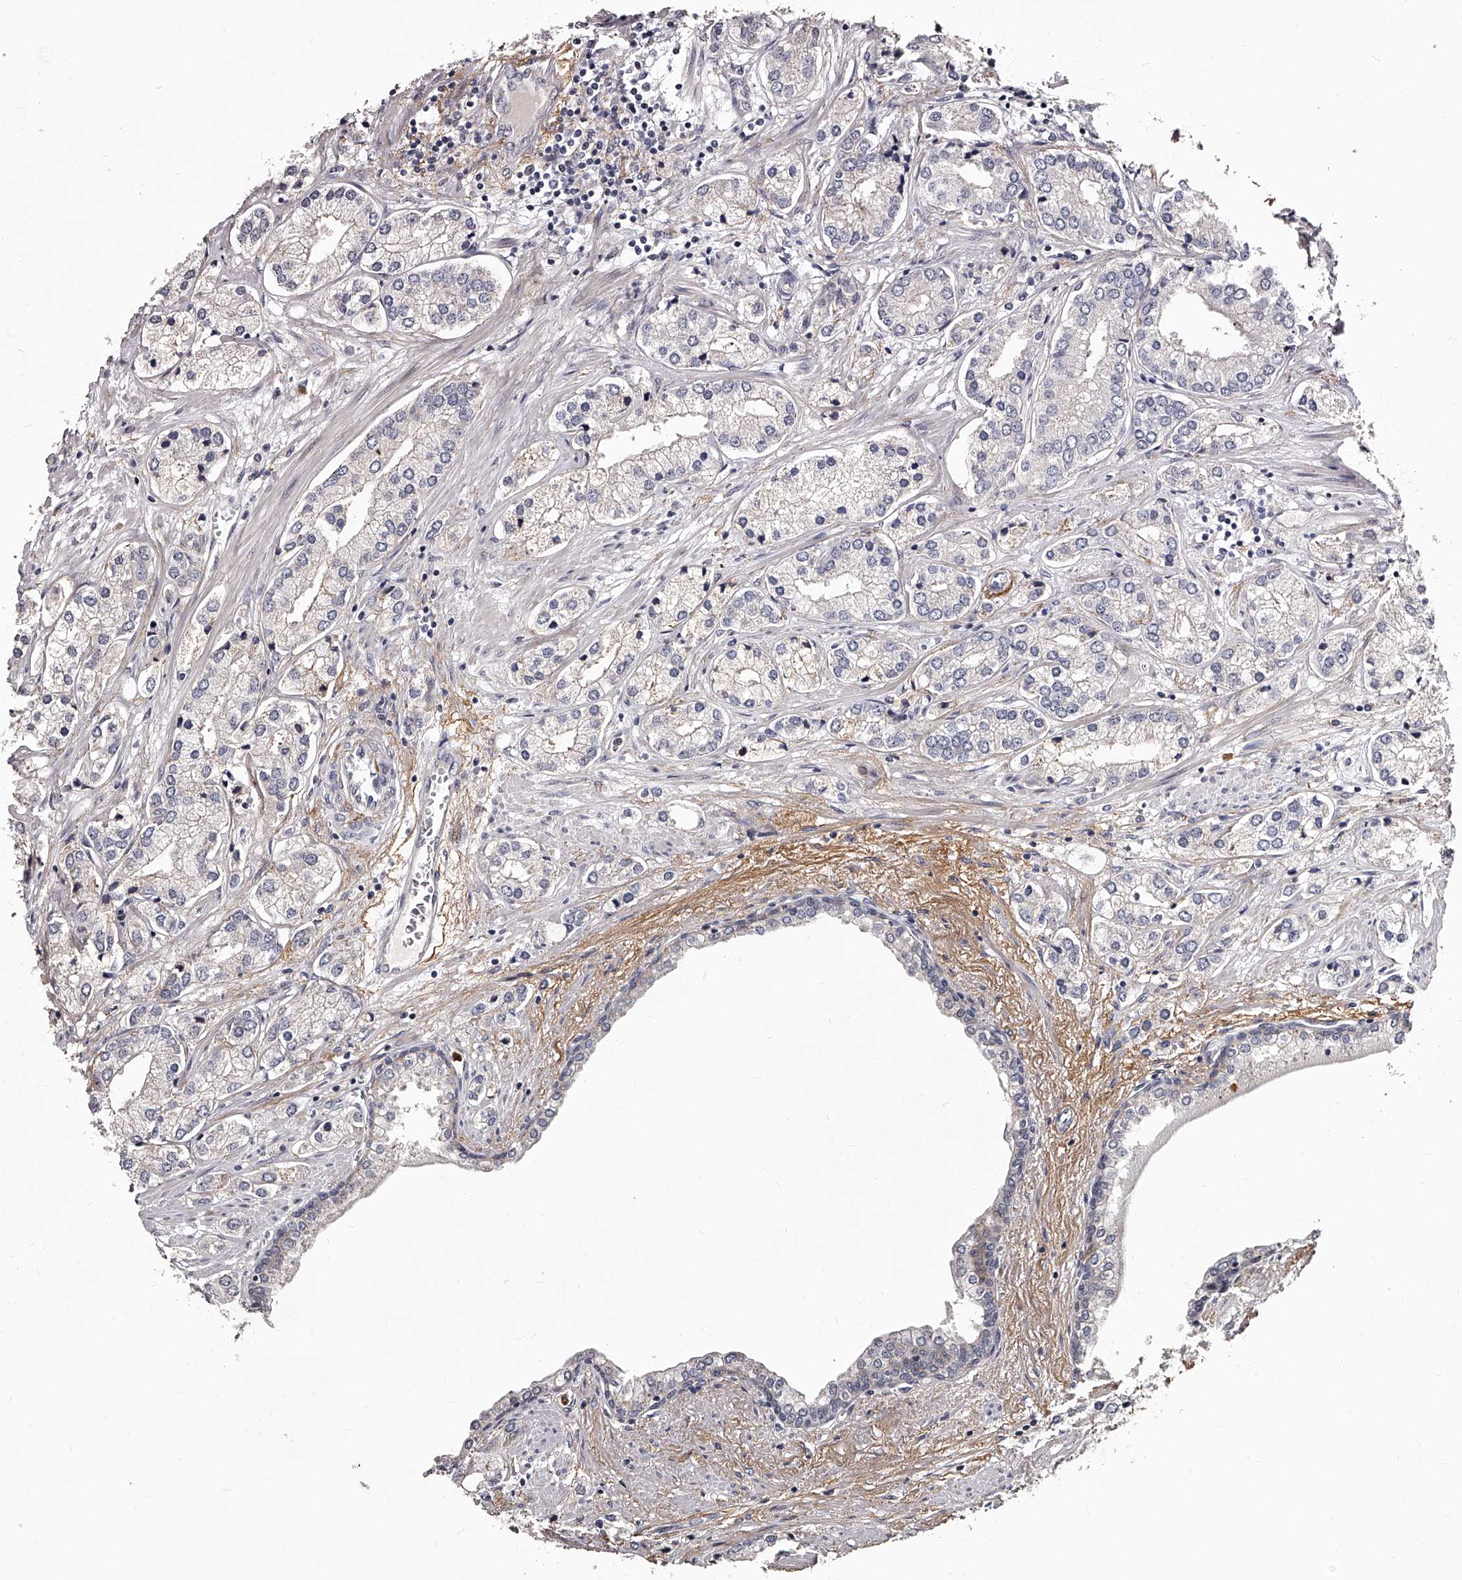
{"staining": {"intensity": "negative", "quantity": "none", "location": "none"}, "tissue": "prostate cancer", "cell_type": "Tumor cells", "image_type": "cancer", "snomed": [{"axis": "morphology", "description": "Adenocarcinoma, High grade"}, {"axis": "topography", "description": "Prostate"}], "caption": "Prostate cancer was stained to show a protein in brown. There is no significant positivity in tumor cells.", "gene": "RSC1A1", "patient": {"sex": "male", "age": 66}}